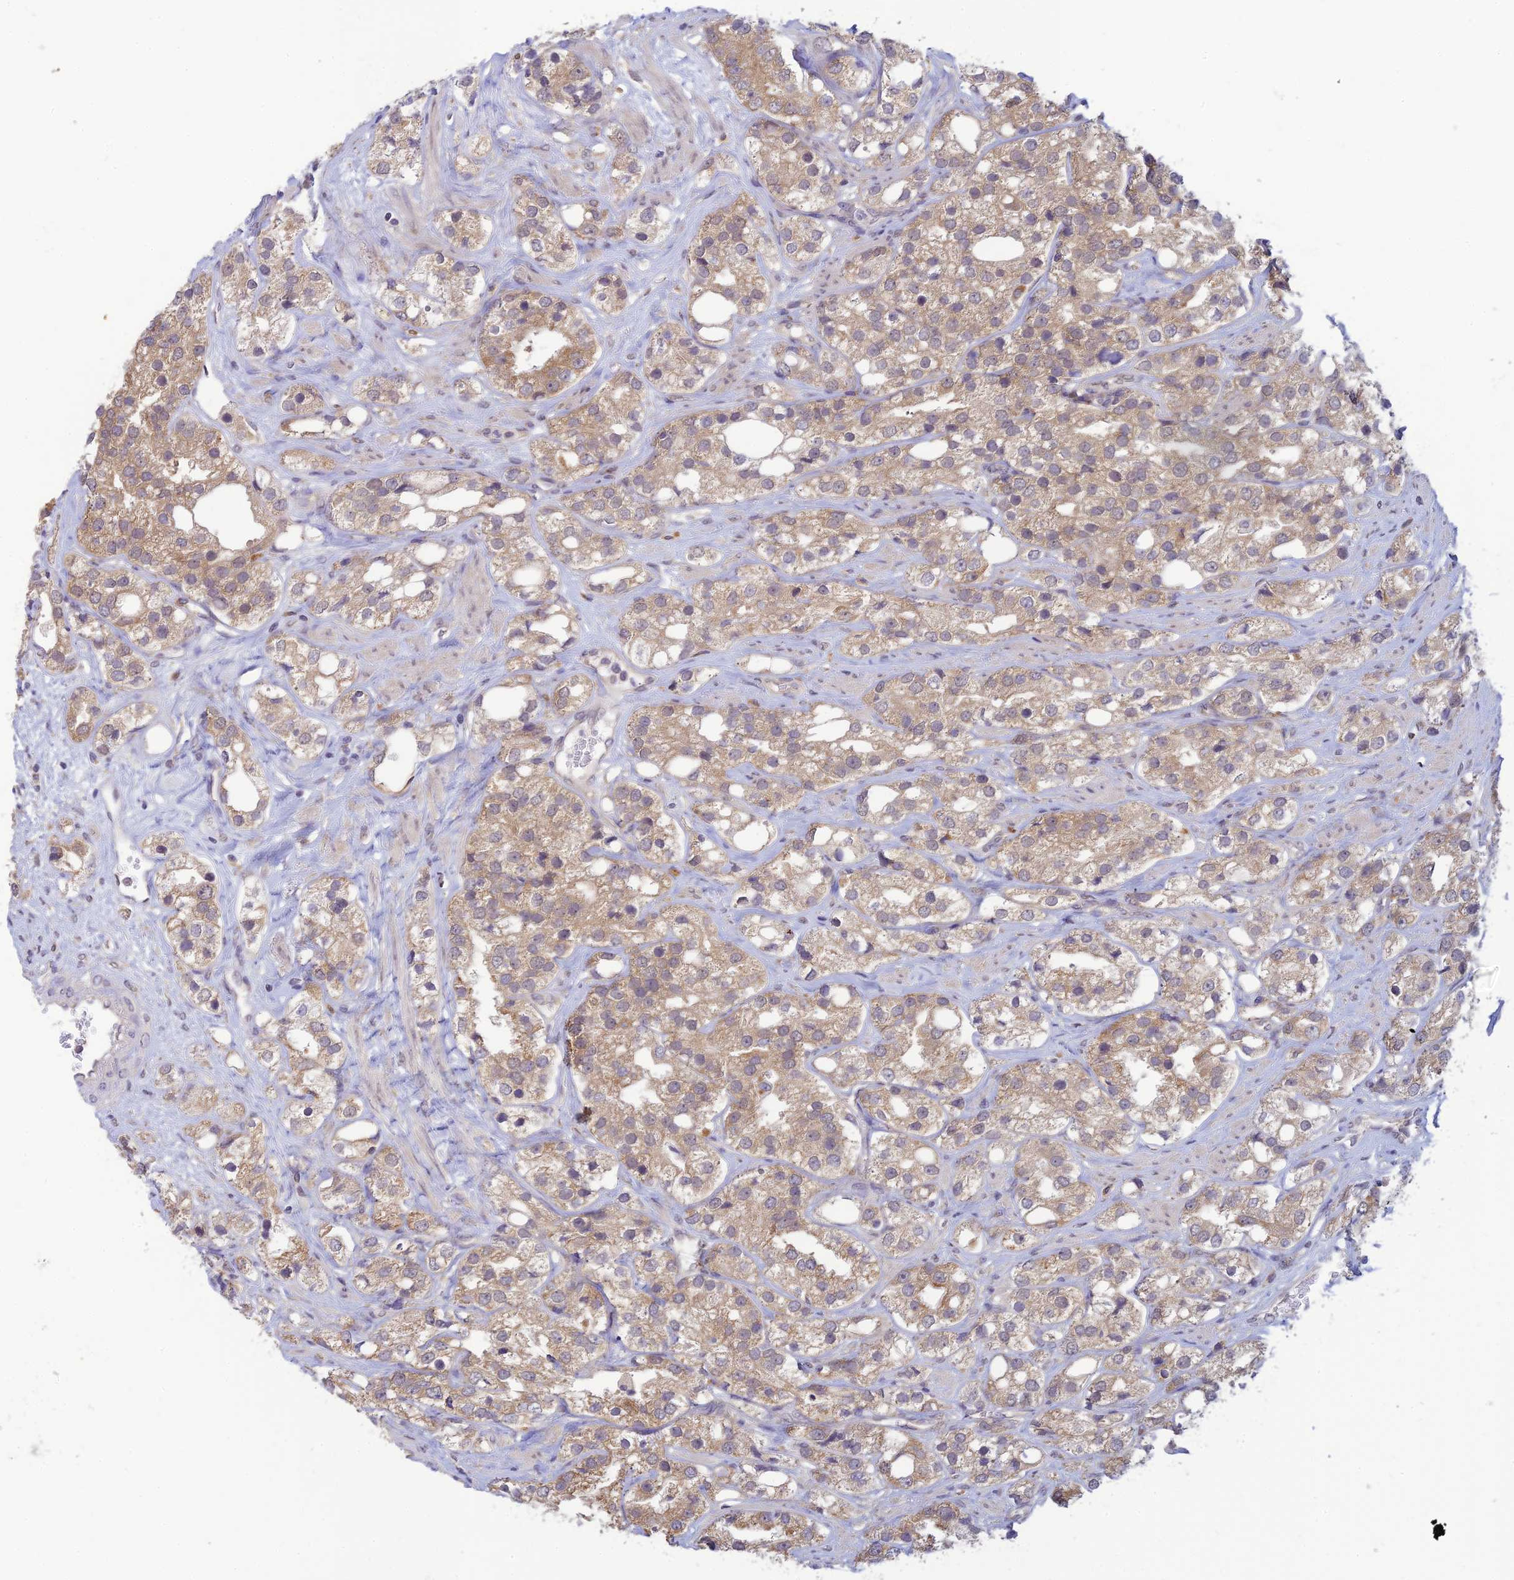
{"staining": {"intensity": "moderate", "quantity": "25%-75%", "location": "cytoplasmic/membranous"}, "tissue": "prostate cancer", "cell_type": "Tumor cells", "image_type": "cancer", "snomed": [{"axis": "morphology", "description": "Adenocarcinoma, NOS"}, {"axis": "topography", "description": "Prostate"}], "caption": "This image shows immunohistochemistry staining of human prostate cancer, with medium moderate cytoplasmic/membranous positivity in approximately 25%-75% of tumor cells.", "gene": "SKIC8", "patient": {"sex": "male", "age": 79}}